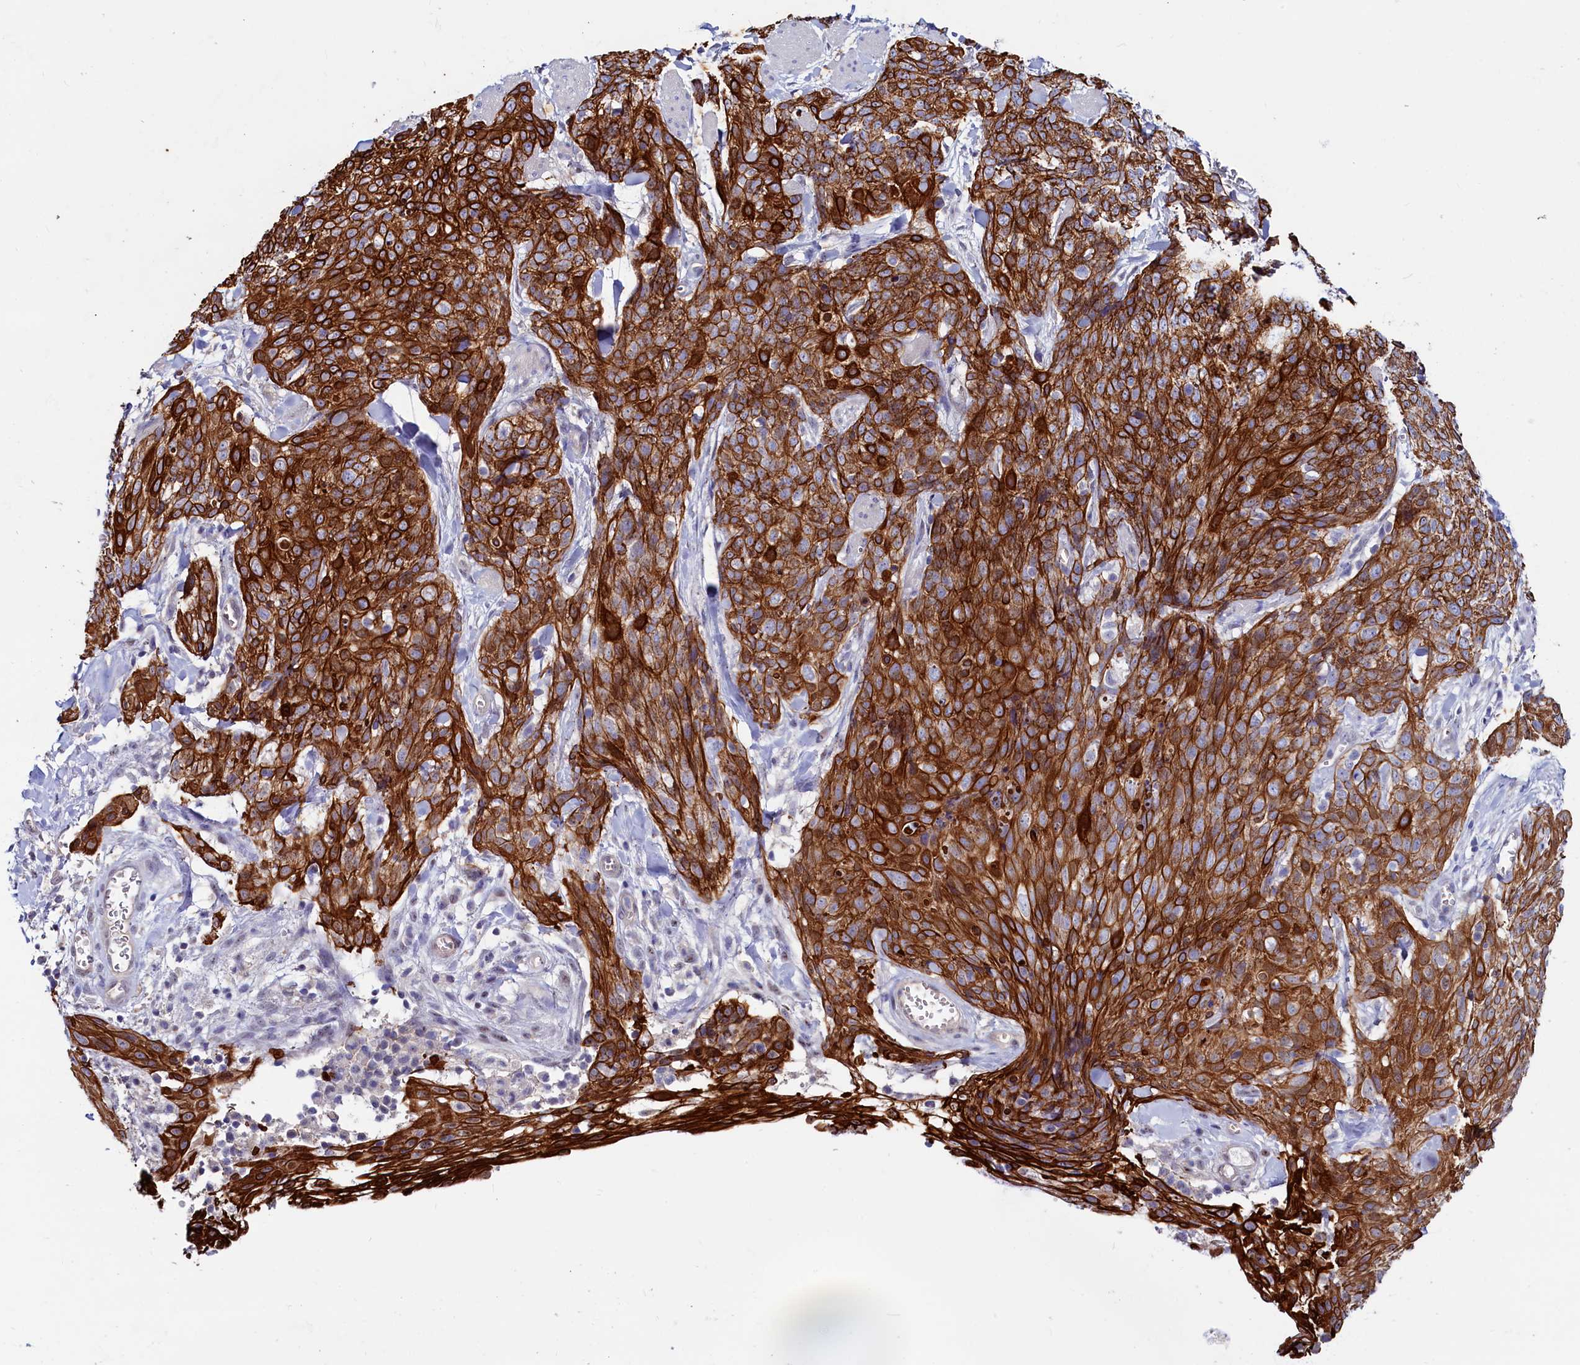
{"staining": {"intensity": "strong", "quantity": ">75%", "location": "cytoplasmic/membranous"}, "tissue": "skin cancer", "cell_type": "Tumor cells", "image_type": "cancer", "snomed": [{"axis": "morphology", "description": "Squamous cell carcinoma, NOS"}, {"axis": "topography", "description": "Skin"}, {"axis": "topography", "description": "Vulva"}], "caption": "Skin squamous cell carcinoma tissue displays strong cytoplasmic/membranous expression in about >75% of tumor cells", "gene": "ASTE1", "patient": {"sex": "female", "age": 85}}